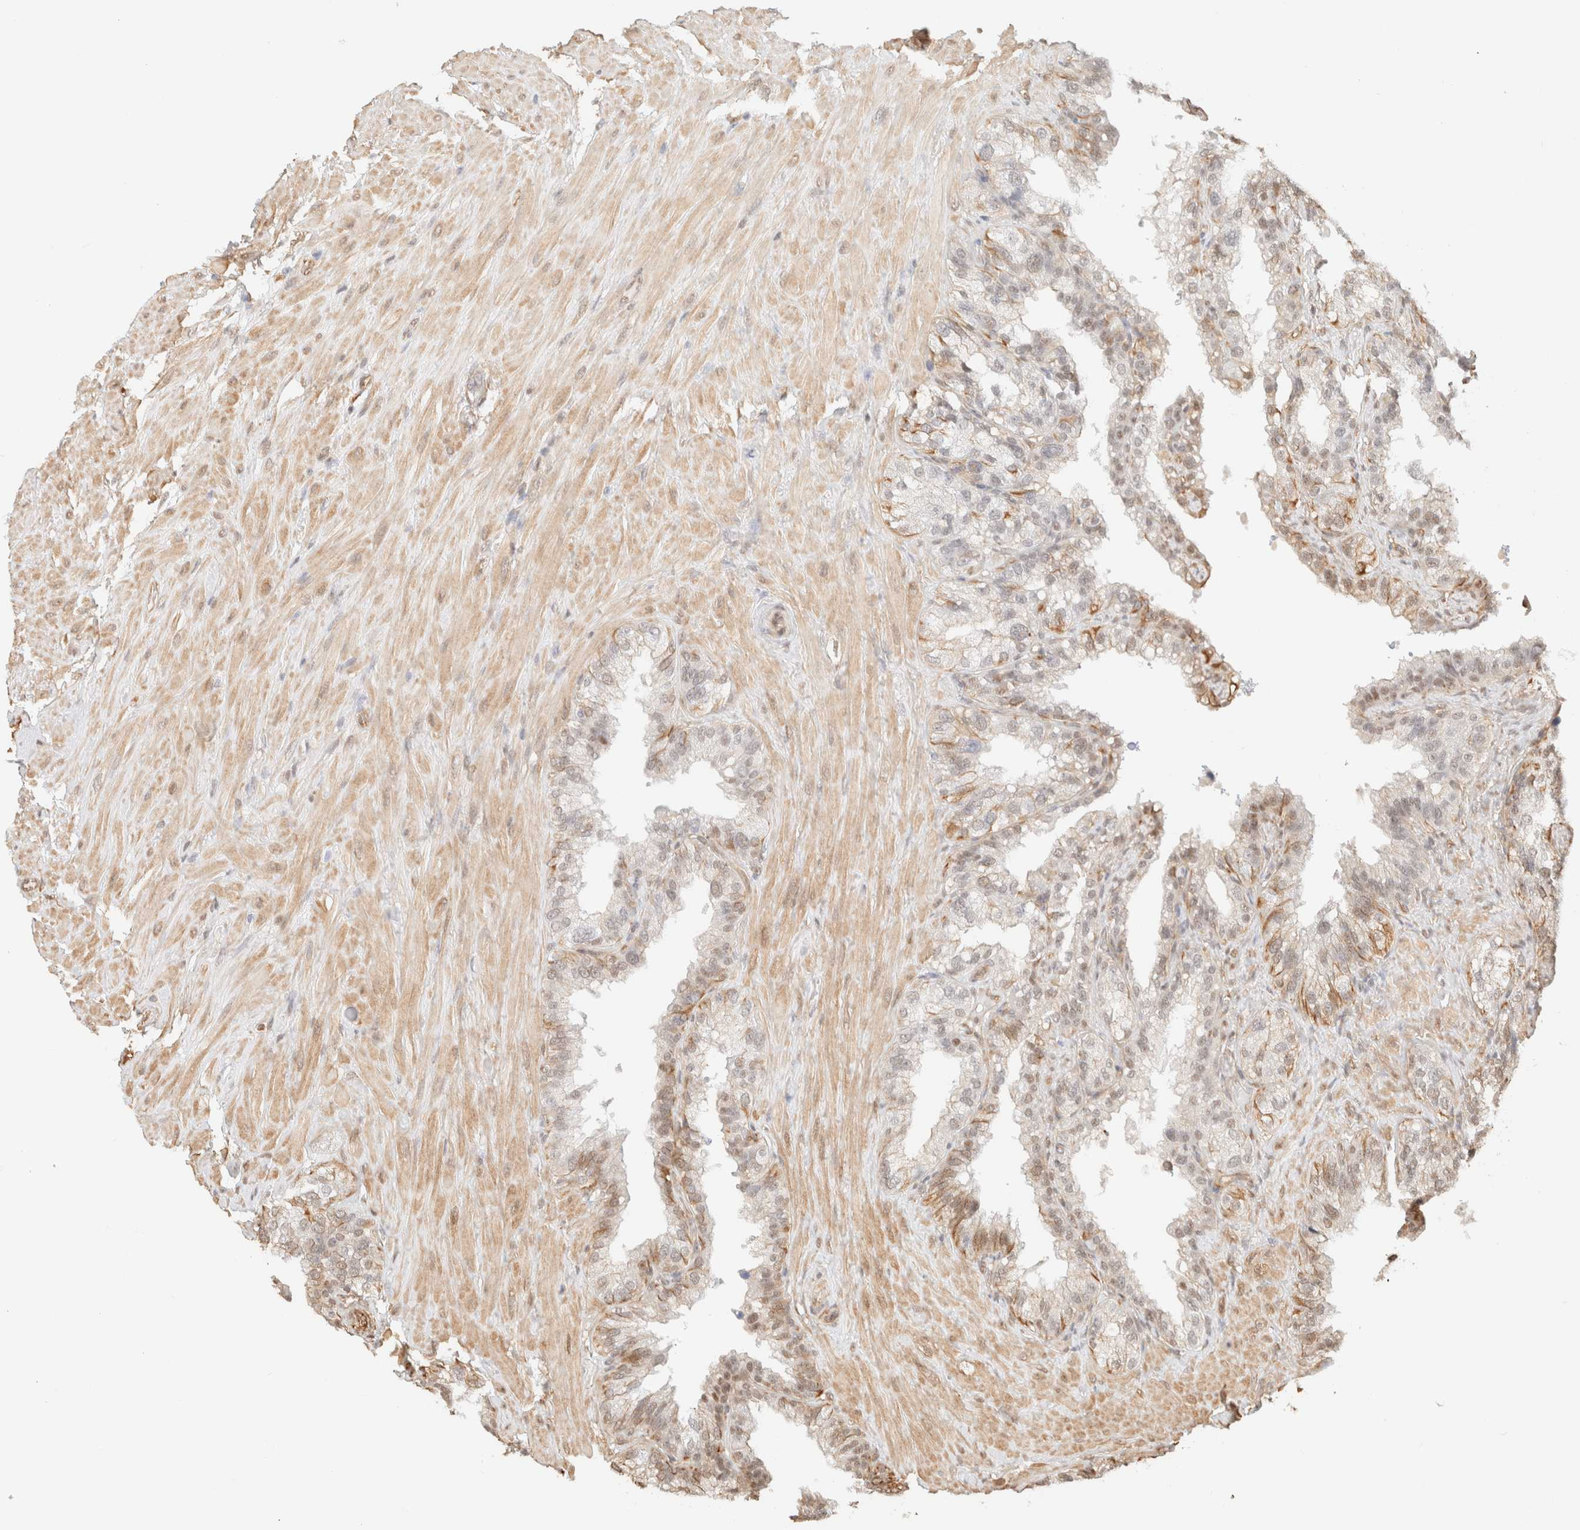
{"staining": {"intensity": "weak", "quantity": "25%-75%", "location": "cytoplasmic/membranous,nuclear"}, "tissue": "seminal vesicle", "cell_type": "Glandular cells", "image_type": "normal", "snomed": [{"axis": "morphology", "description": "Normal tissue, NOS"}, {"axis": "topography", "description": "Seminal veicle"}], "caption": "Approximately 25%-75% of glandular cells in unremarkable human seminal vesicle demonstrate weak cytoplasmic/membranous,nuclear protein staining as visualized by brown immunohistochemical staining.", "gene": "ARID5A", "patient": {"sex": "male", "age": 68}}